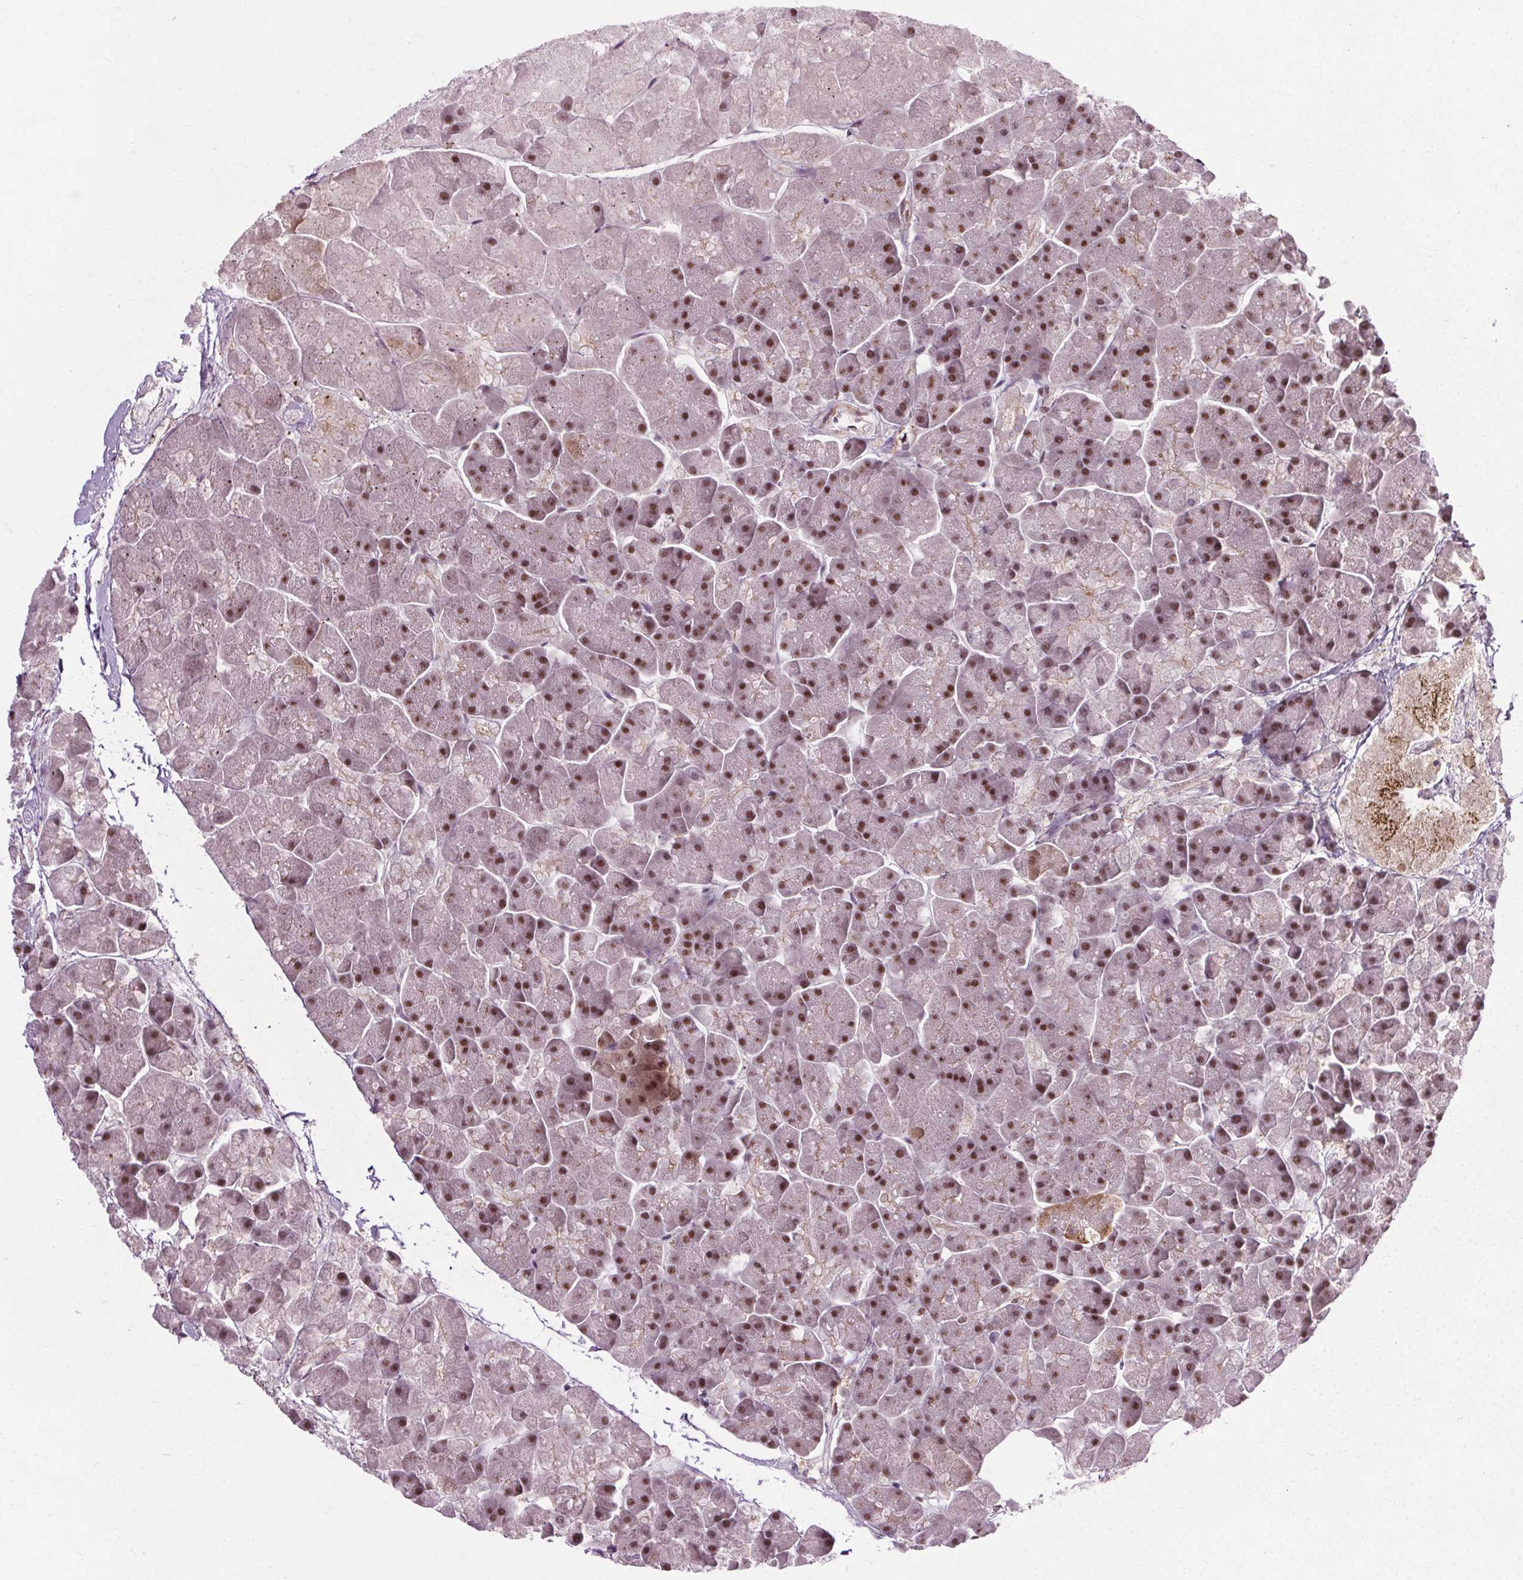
{"staining": {"intensity": "moderate", "quantity": ">75%", "location": "nuclear"}, "tissue": "pancreas", "cell_type": "Exocrine glandular cells", "image_type": "normal", "snomed": [{"axis": "morphology", "description": "Normal tissue, NOS"}, {"axis": "topography", "description": "Pancreas"}, {"axis": "topography", "description": "Peripheral nerve tissue"}], "caption": "This image exhibits immunohistochemistry staining of benign pancreas, with medium moderate nuclear staining in about >75% of exocrine glandular cells.", "gene": "MED6", "patient": {"sex": "male", "age": 54}}